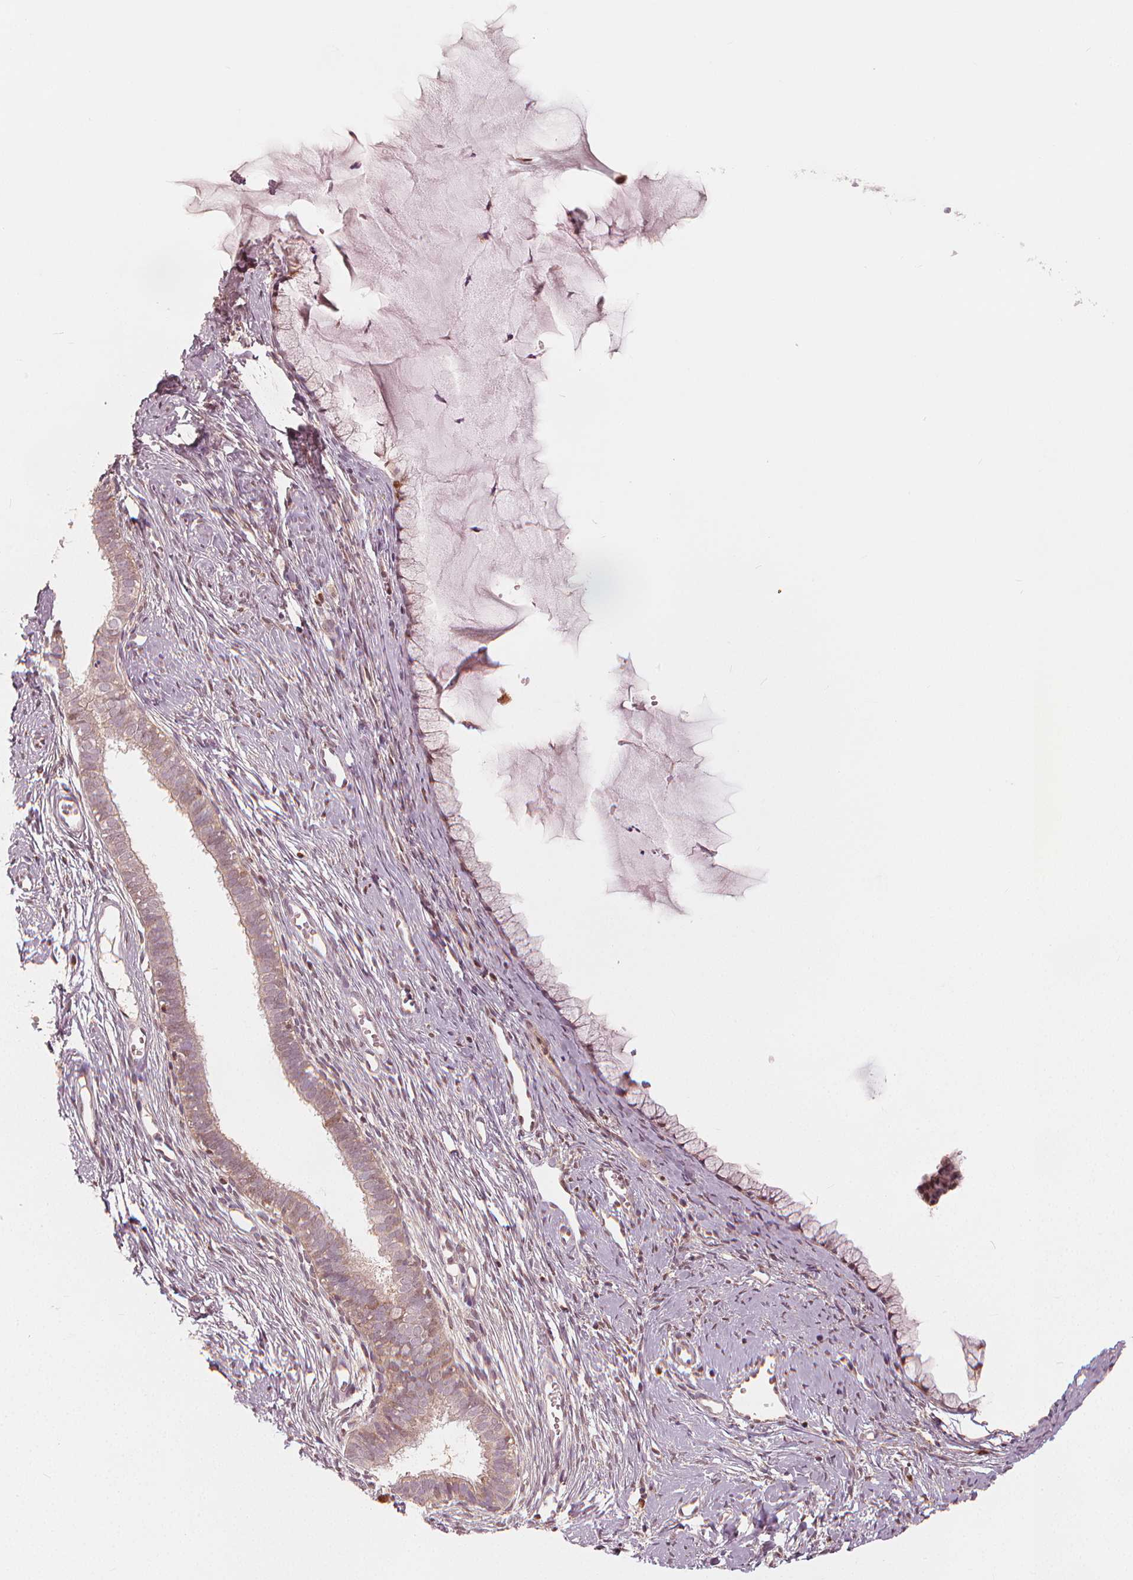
{"staining": {"intensity": "weak", "quantity": "25%-75%", "location": "cytoplasmic/membranous,nuclear"}, "tissue": "cervix", "cell_type": "Glandular cells", "image_type": "normal", "snomed": [{"axis": "morphology", "description": "Normal tissue, NOS"}, {"axis": "topography", "description": "Cervix"}], "caption": "Immunohistochemical staining of benign human cervix displays 25%-75% levels of weak cytoplasmic/membranous,nuclear protein expression in approximately 25%-75% of glandular cells.", "gene": "SQSTM1", "patient": {"sex": "female", "age": 40}}